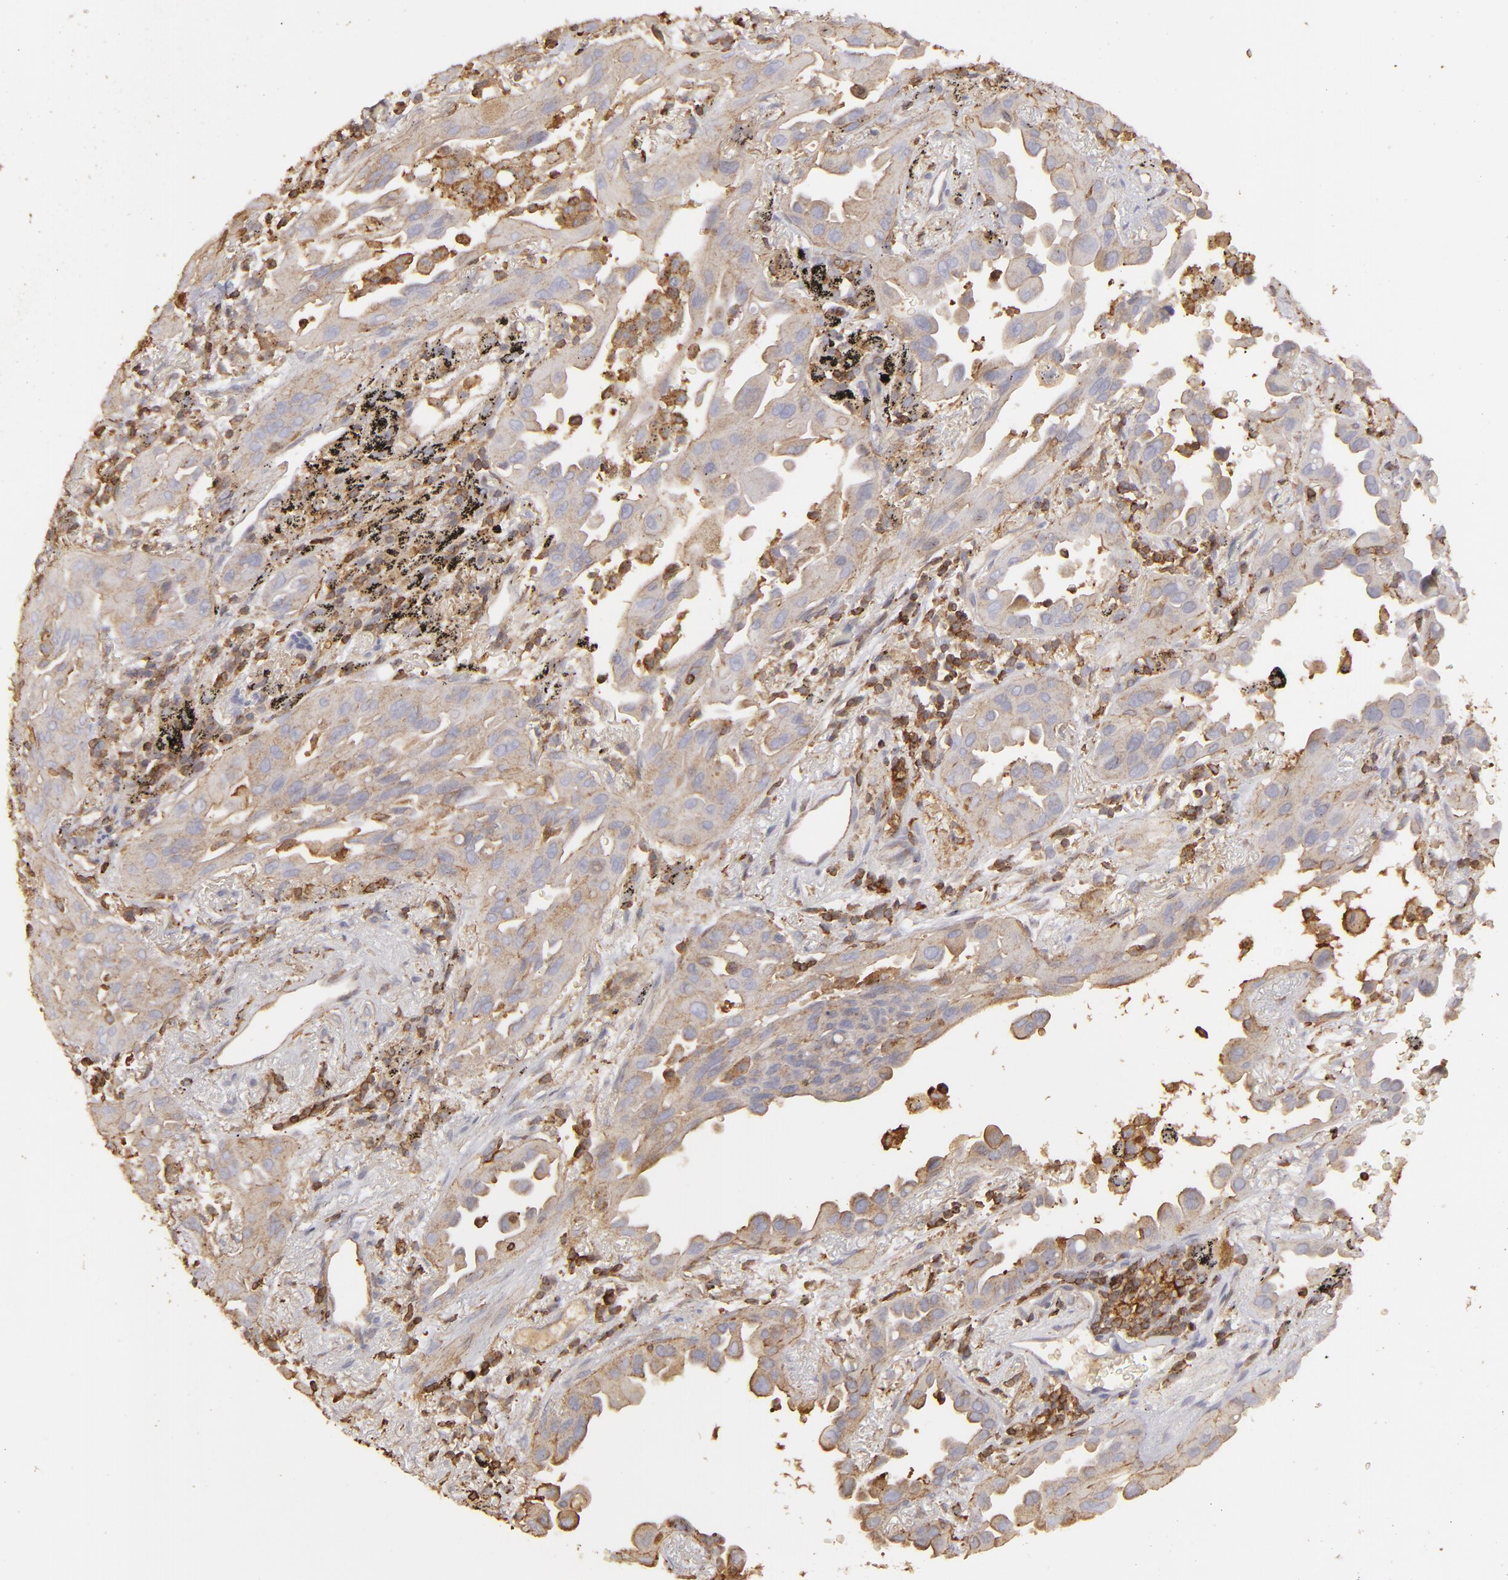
{"staining": {"intensity": "moderate", "quantity": ">75%", "location": "cytoplasmic/membranous"}, "tissue": "lung cancer", "cell_type": "Tumor cells", "image_type": "cancer", "snomed": [{"axis": "morphology", "description": "Adenocarcinoma, NOS"}, {"axis": "topography", "description": "Lung"}], "caption": "This photomicrograph reveals immunohistochemistry (IHC) staining of human lung cancer (adenocarcinoma), with medium moderate cytoplasmic/membranous positivity in about >75% of tumor cells.", "gene": "ACTB", "patient": {"sex": "male", "age": 68}}